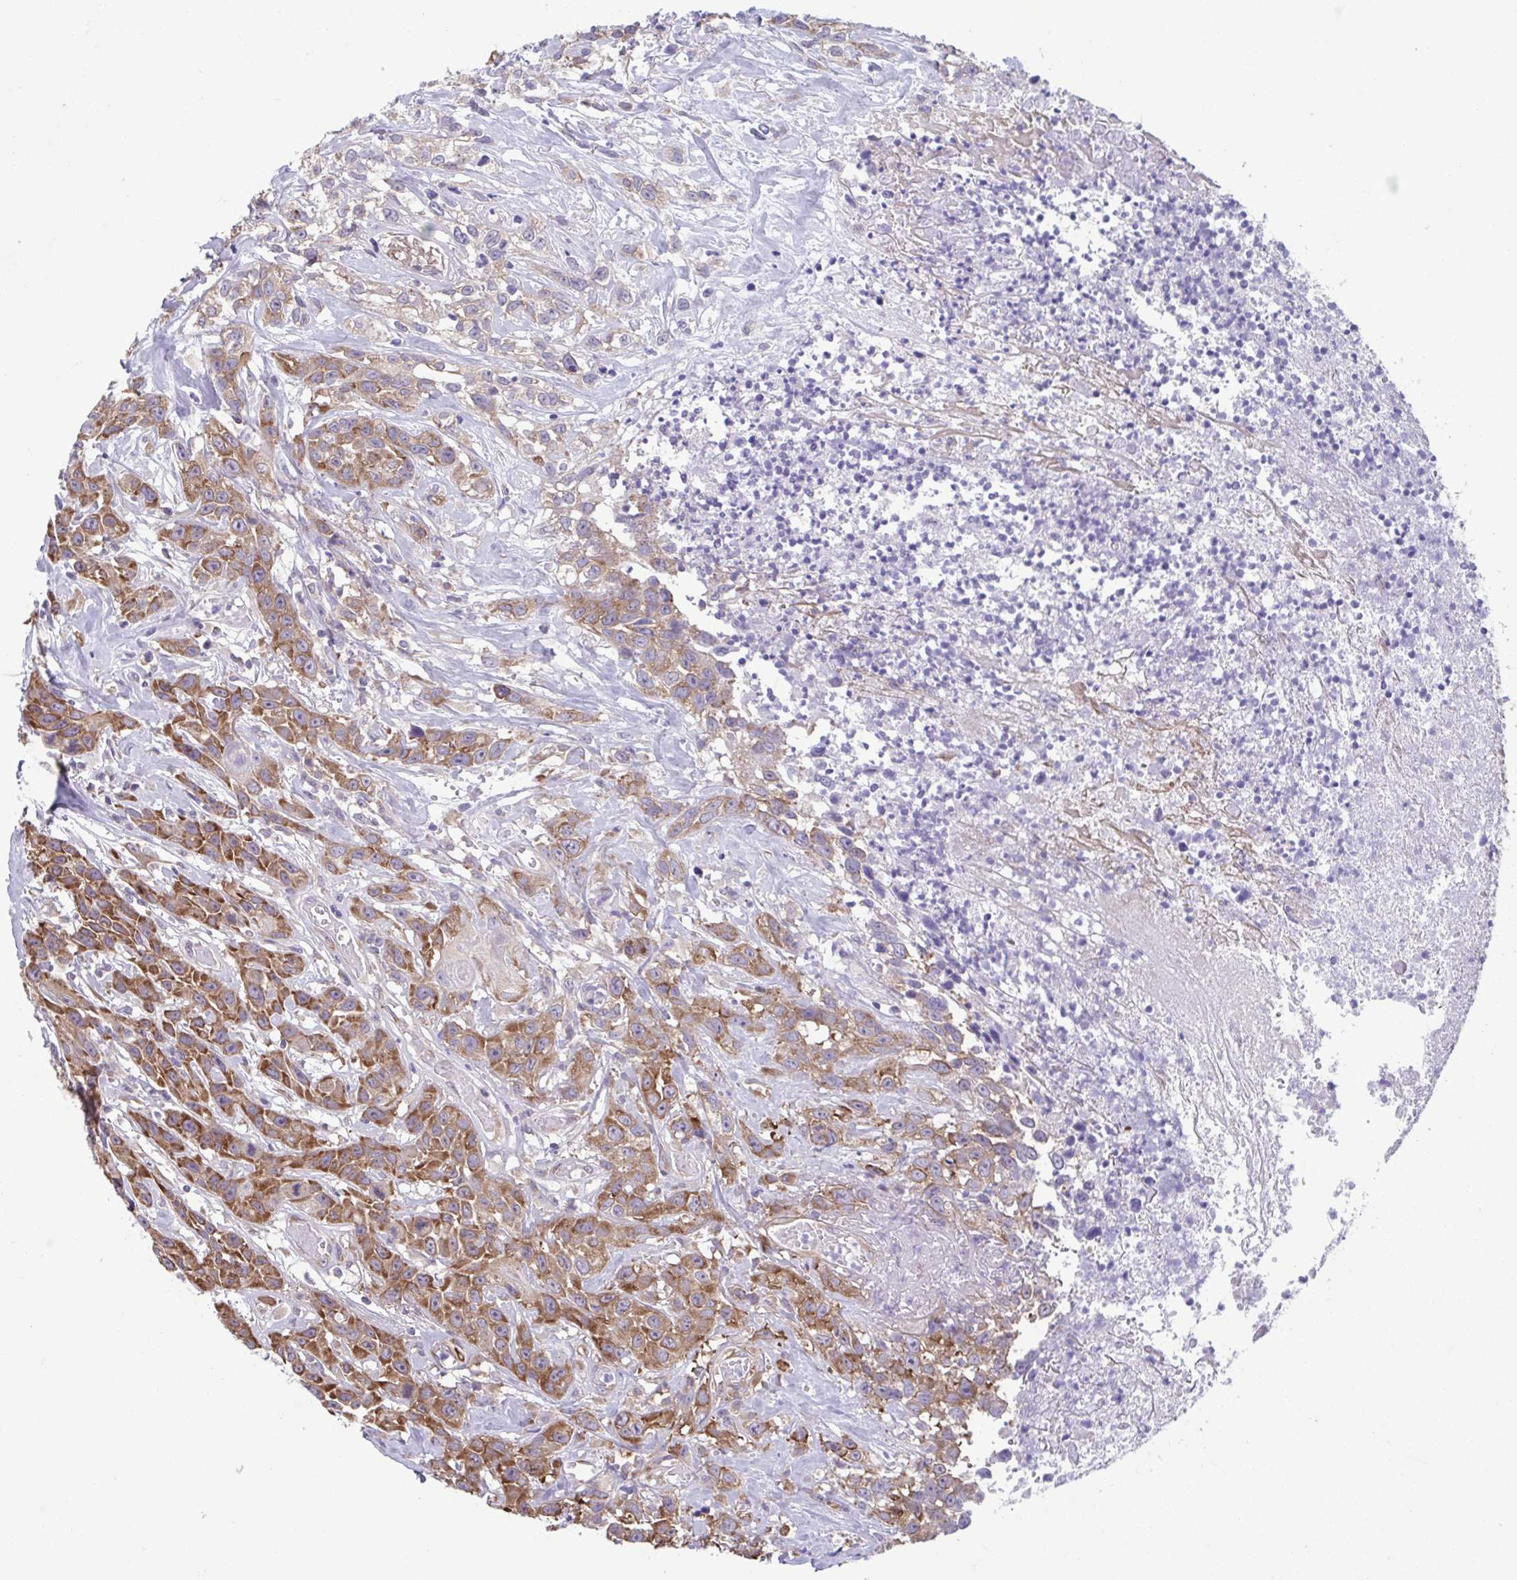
{"staining": {"intensity": "moderate", "quantity": ">75%", "location": "cytoplasmic/membranous"}, "tissue": "head and neck cancer", "cell_type": "Tumor cells", "image_type": "cancer", "snomed": [{"axis": "morphology", "description": "Squamous cell carcinoma, NOS"}, {"axis": "topography", "description": "Head-Neck"}], "caption": "A high-resolution micrograph shows immunohistochemistry staining of head and neck squamous cell carcinoma, which exhibits moderate cytoplasmic/membranous staining in about >75% of tumor cells. Immunohistochemistry stains the protein of interest in brown and the nuclei are stained blue.", "gene": "TMEM108", "patient": {"sex": "male", "age": 57}}